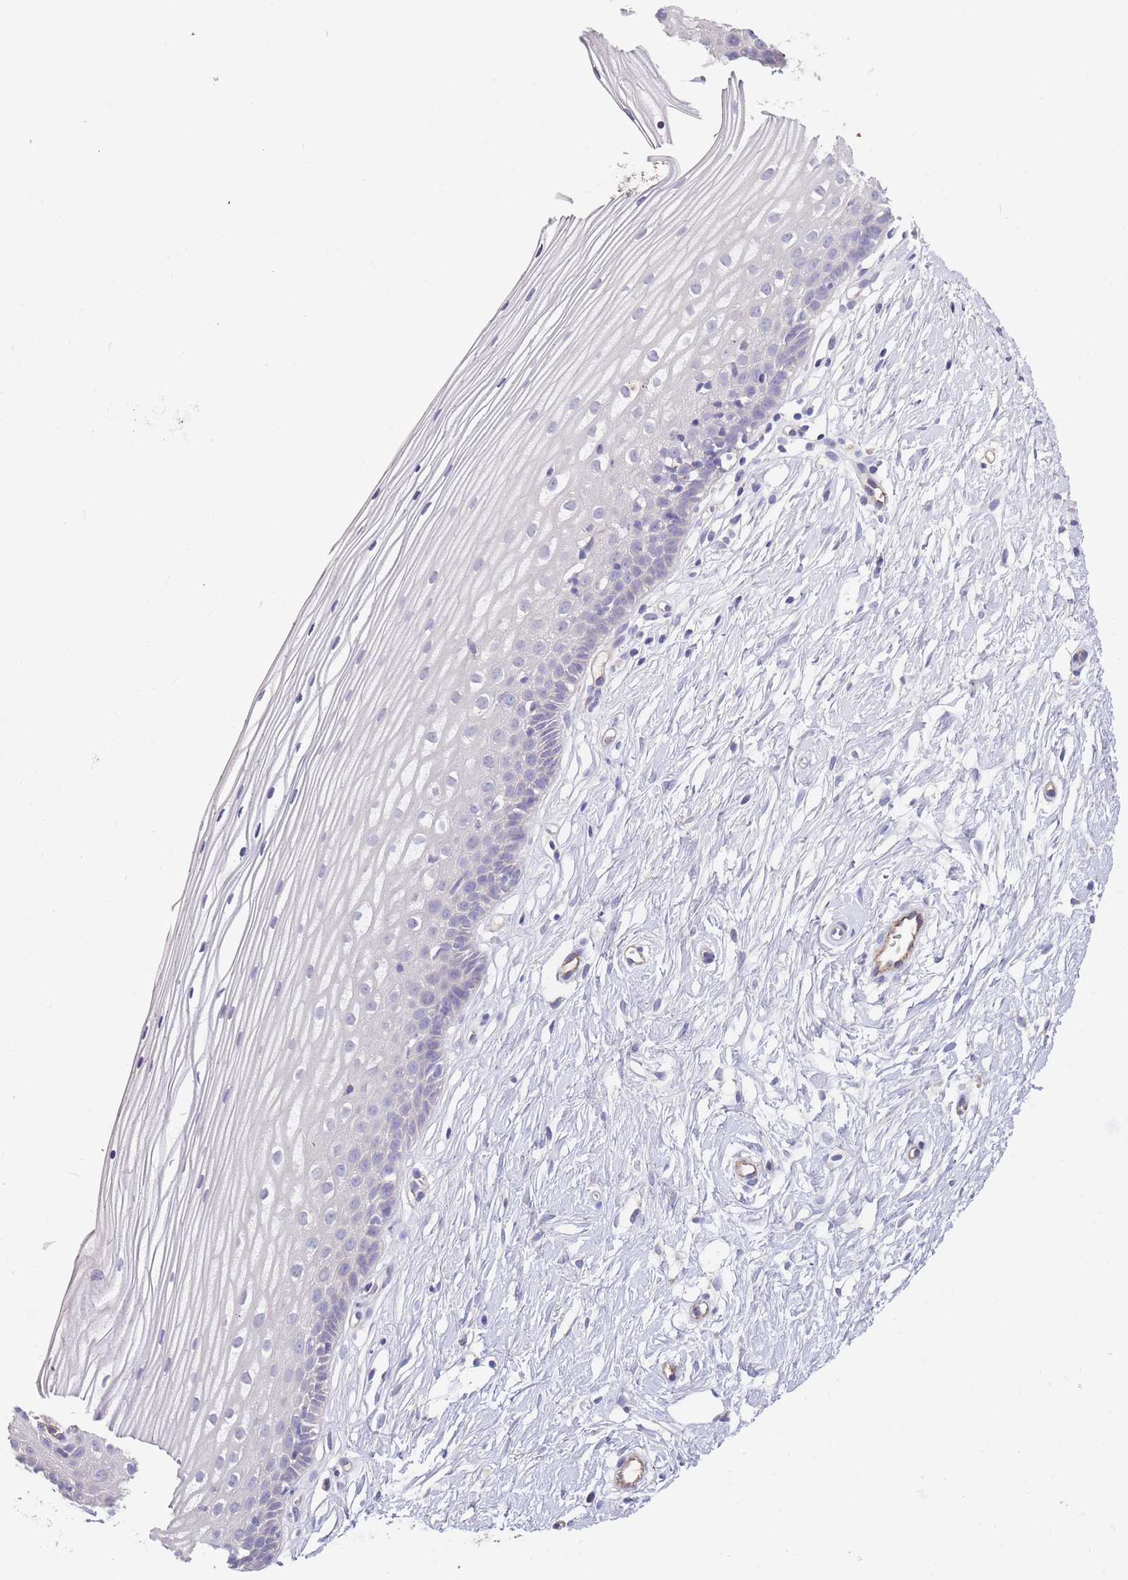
{"staining": {"intensity": "strong", "quantity": ">75%", "location": "cytoplasmic/membranous"}, "tissue": "cervix", "cell_type": "Glandular cells", "image_type": "normal", "snomed": [{"axis": "morphology", "description": "Normal tissue, NOS"}, {"axis": "topography", "description": "Cervix"}], "caption": "Protein positivity by immunohistochemistry (IHC) demonstrates strong cytoplasmic/membranous positivity in approximately >75% of glandular cells in unremarkable cervix.", "gene": "BORCS5", "patient": {"sex": "female", "age": 40}}